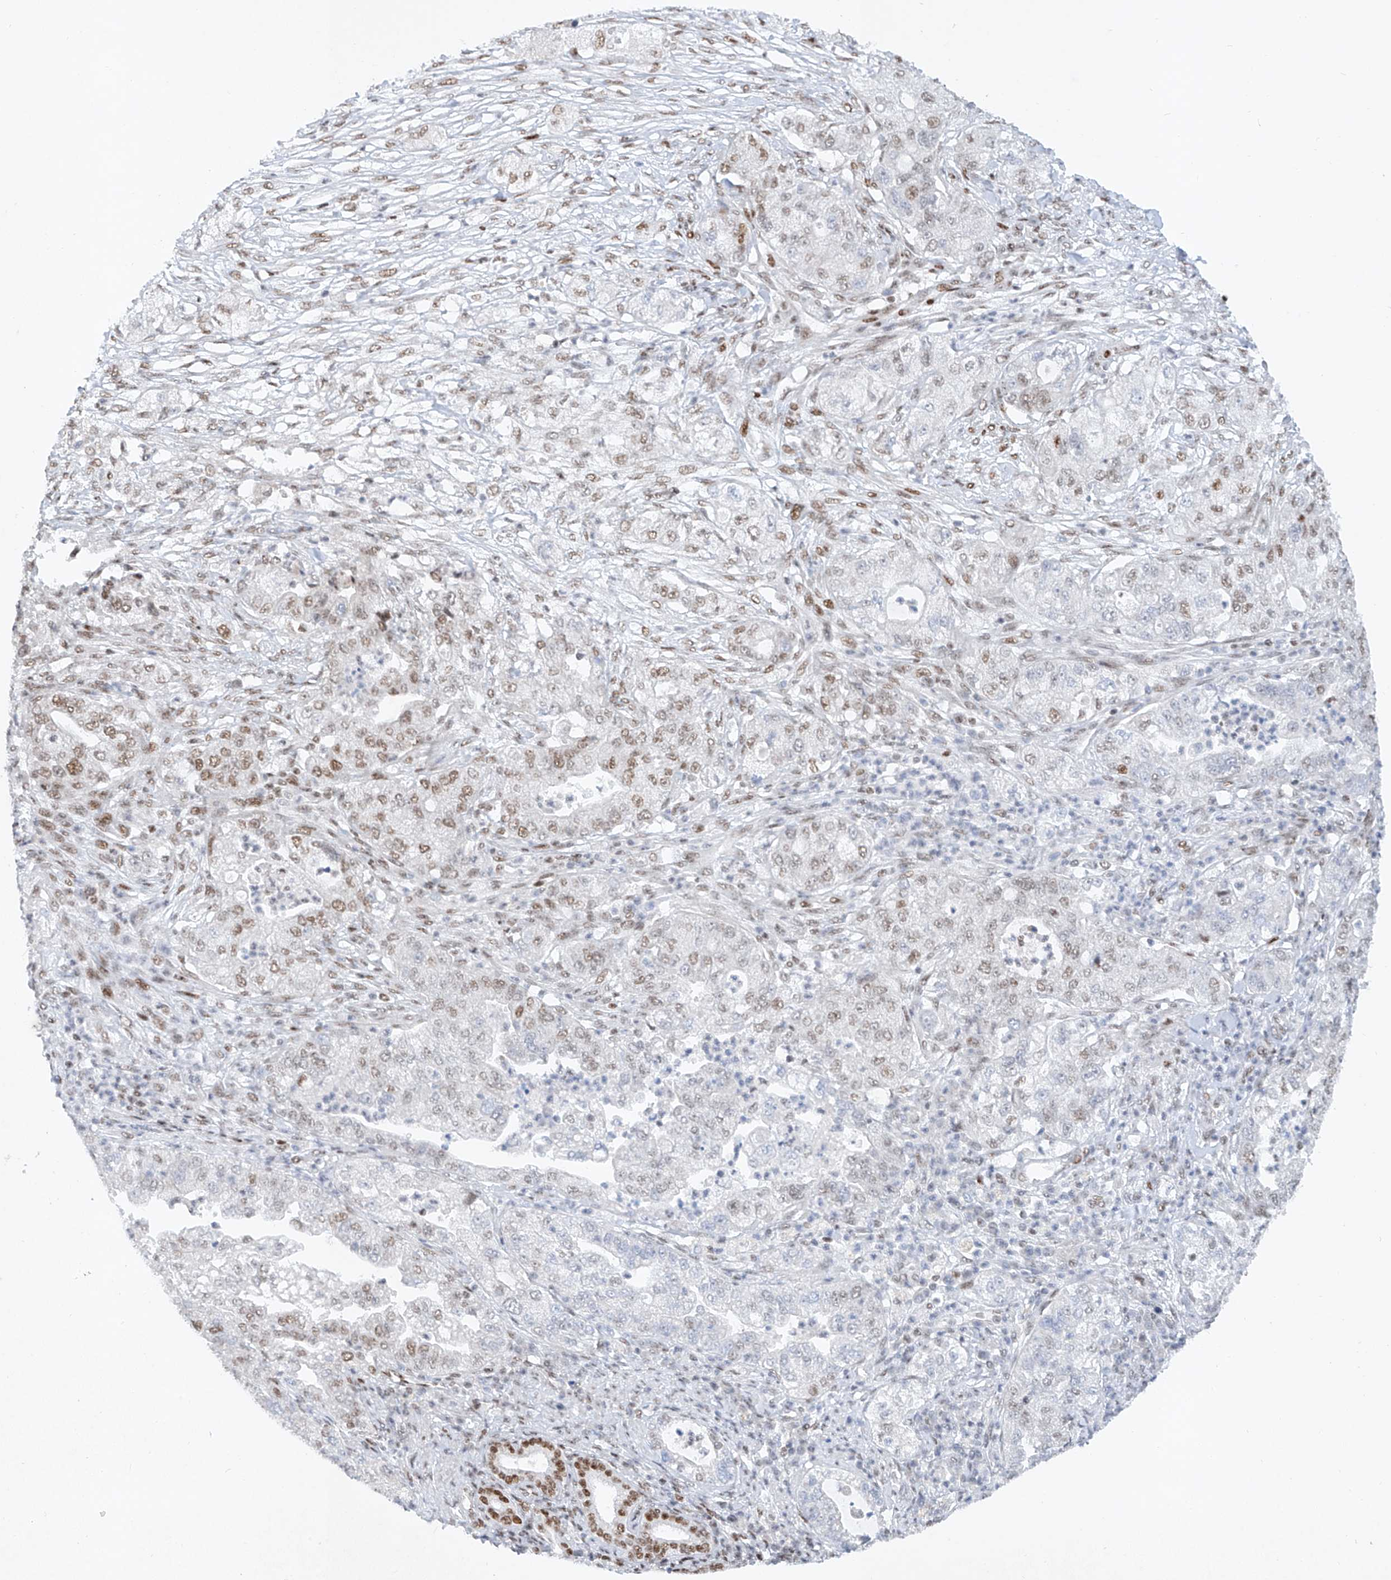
{"staining": {"intensity": "moderate", "quantity": "<25%", "location": "nuclear"}, "tissue": "pancreatic cancer", "cell_type": "Tumor cells", "image_type": "cancer", "snomed": [{"axis": "morphology", "description": "Adenocarcinoma, NOS"}, {"axis": "topography", "description": "Pancreas"}], "caption": "IHC histopathology image of neoplastic tissue: human adenocarcinoma (pancreatic) stained using IHC demonstrates low levels of moderate protein expression localized specifically in the nuclear of tumor cells, appearing as a nuclear brown color.", "gene": "TAF4", "patient": {"sex": "female", "age": 78}}